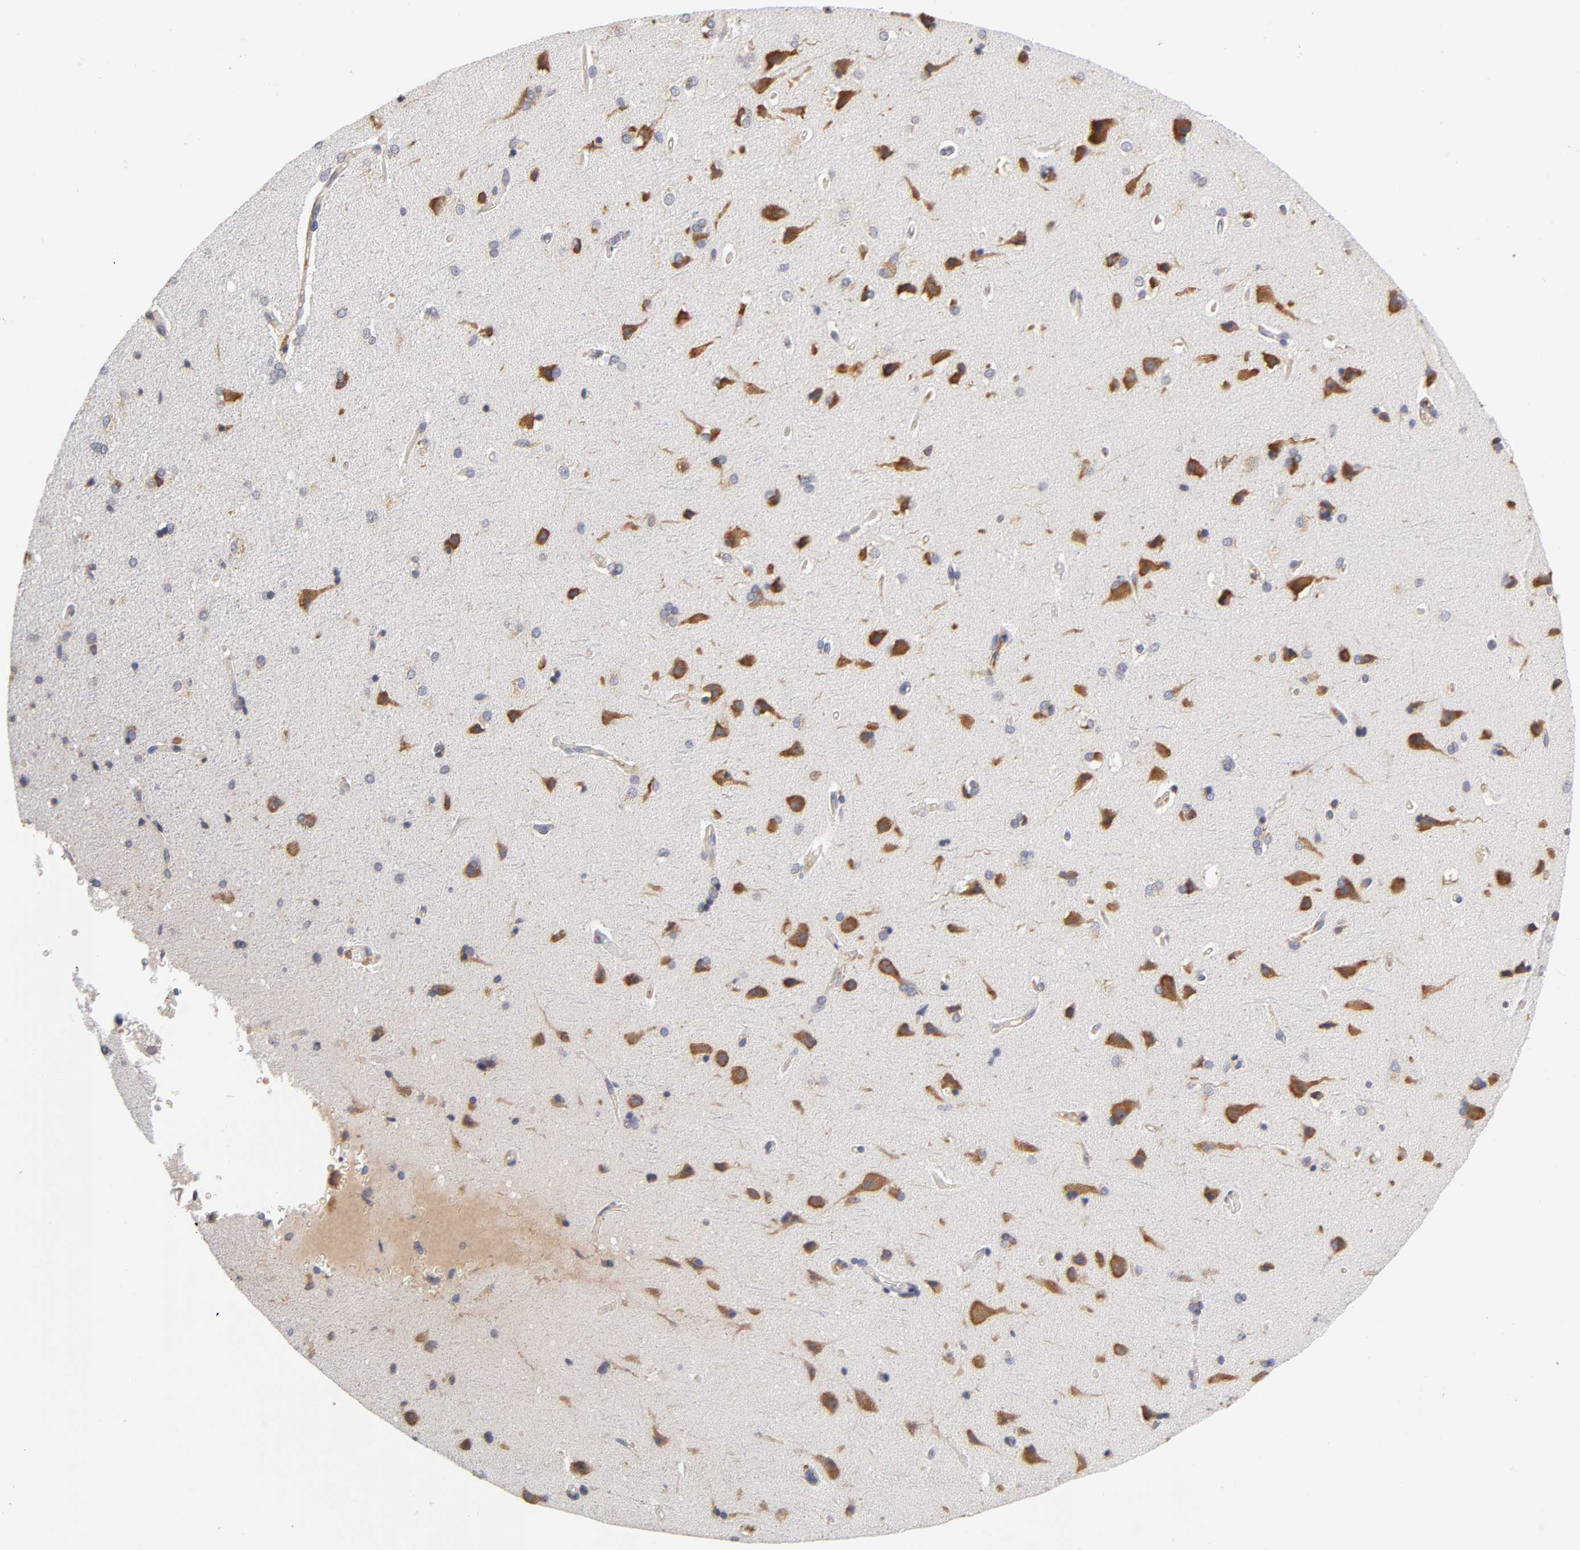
{"staining": {"intensity": "weak", "quantity": "25%-75%", "location": "cytoplasmic/membranous"}, "tissue": "cerebral cortex", "cell_type": "Endothelial cells", "image_type": "normal", "snomed": [{"axis": "morphology", "description": "Normal tissue, NOS"}, {"axis": "topography", "description": "Cerebral cortex"}], "caption": "This is an image of immunohistochemistry staining of normal cerebral cortex, which shows weak expression in the cytoplasmic/membranous of endothelial cells.", "gene": "RPS29", "patient": {"sex": "male", "age": 62}}